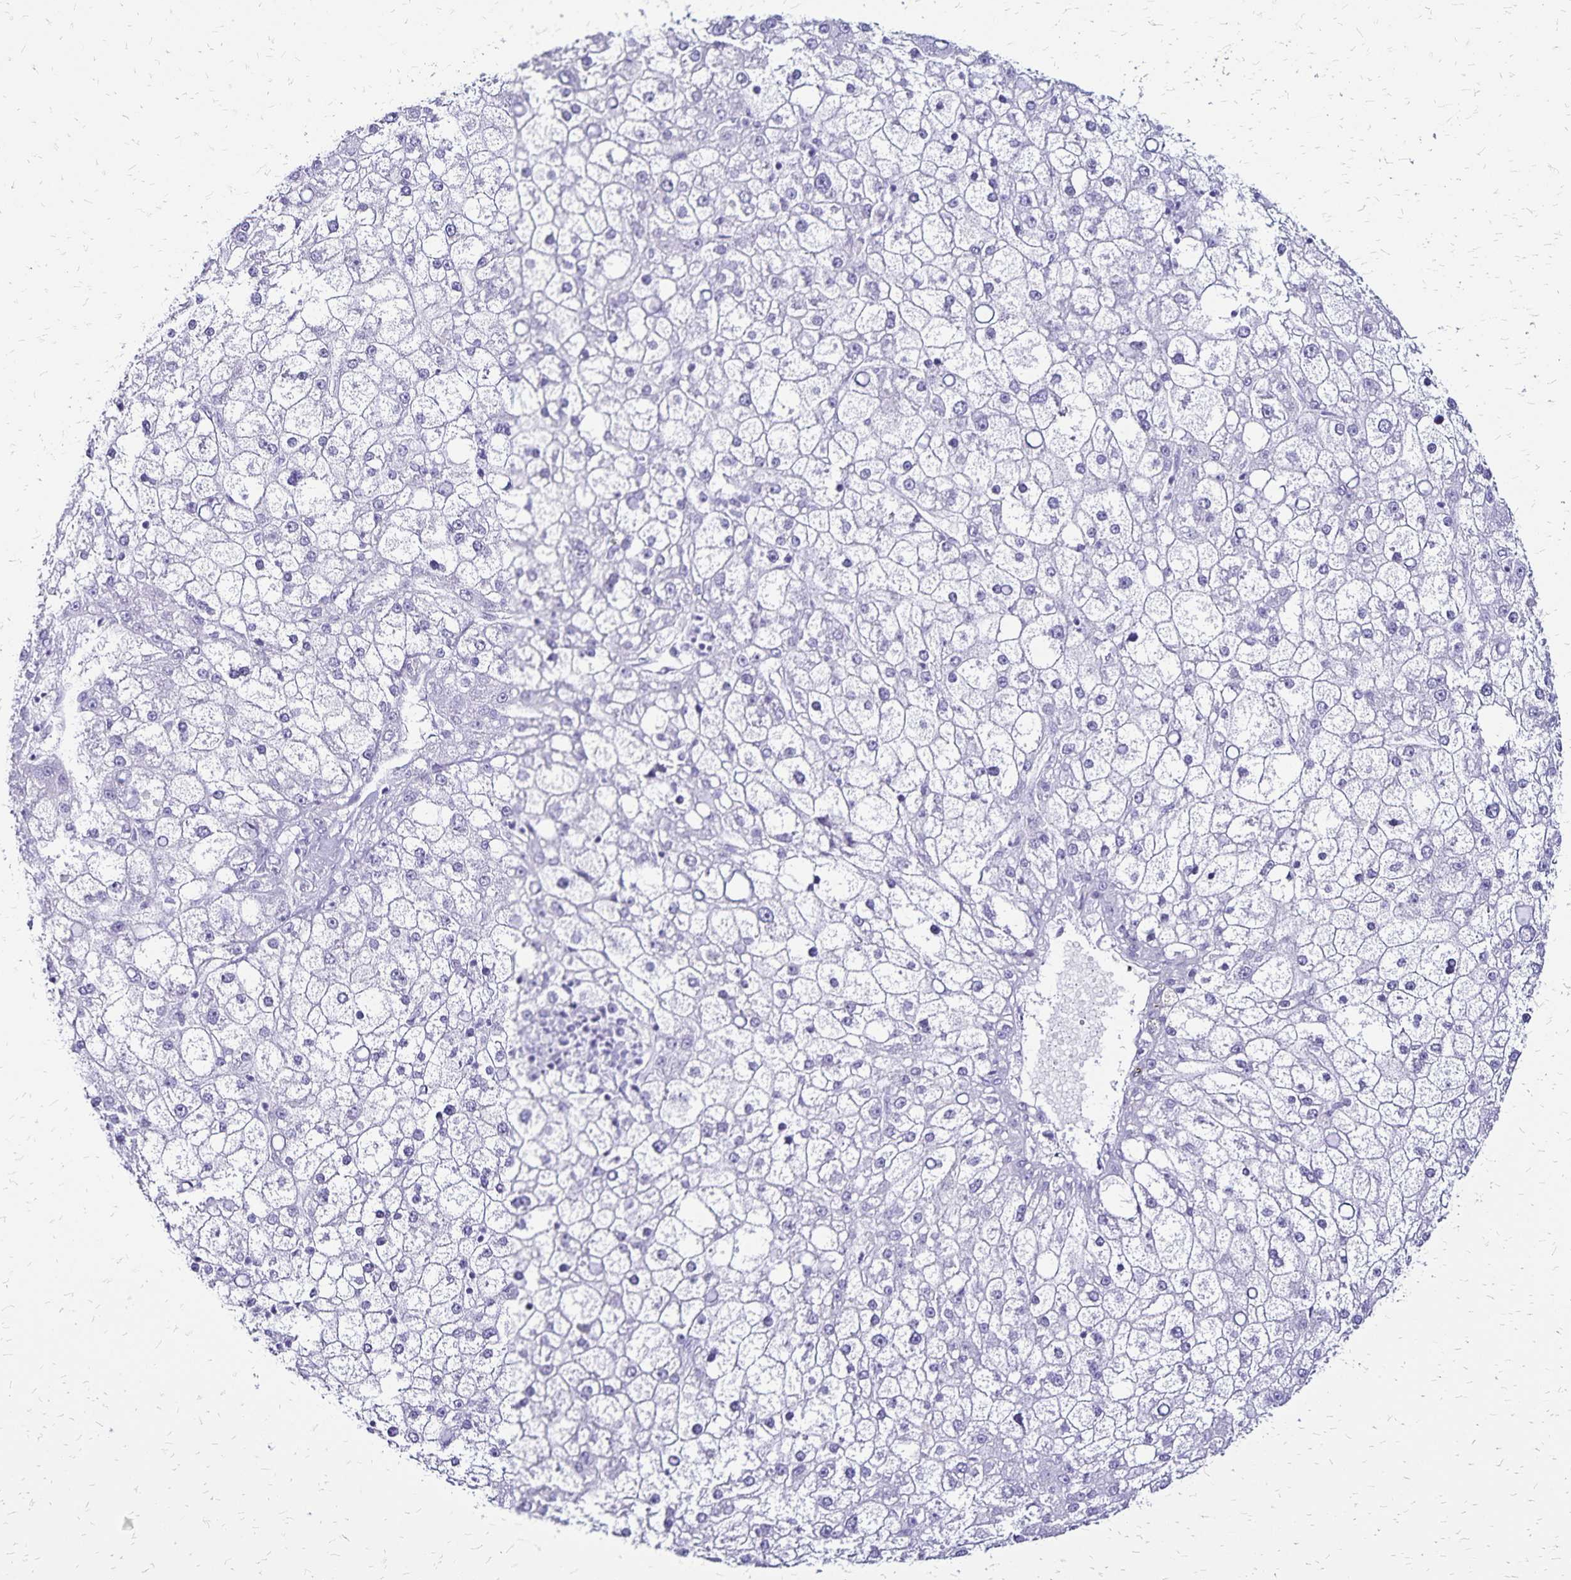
{"staining": {"intensity": "negative", "quantity": "none", "location": "none"}, "tissue": "liver cancer", "cell_type": "Tumor cells", "image_type": "cancer", "snomed": [{"axis": "morphology", "description": "Carcinoma, Hepatocellular, NOS"}, {"axis": "topography", "description": "Liver"}], "caption": "Tumor cells are negative for protein expression in human hepatocellular carcinoma (liver).", "gene": "LIN28B", "patient": {"sex": "male", "age": 67}}